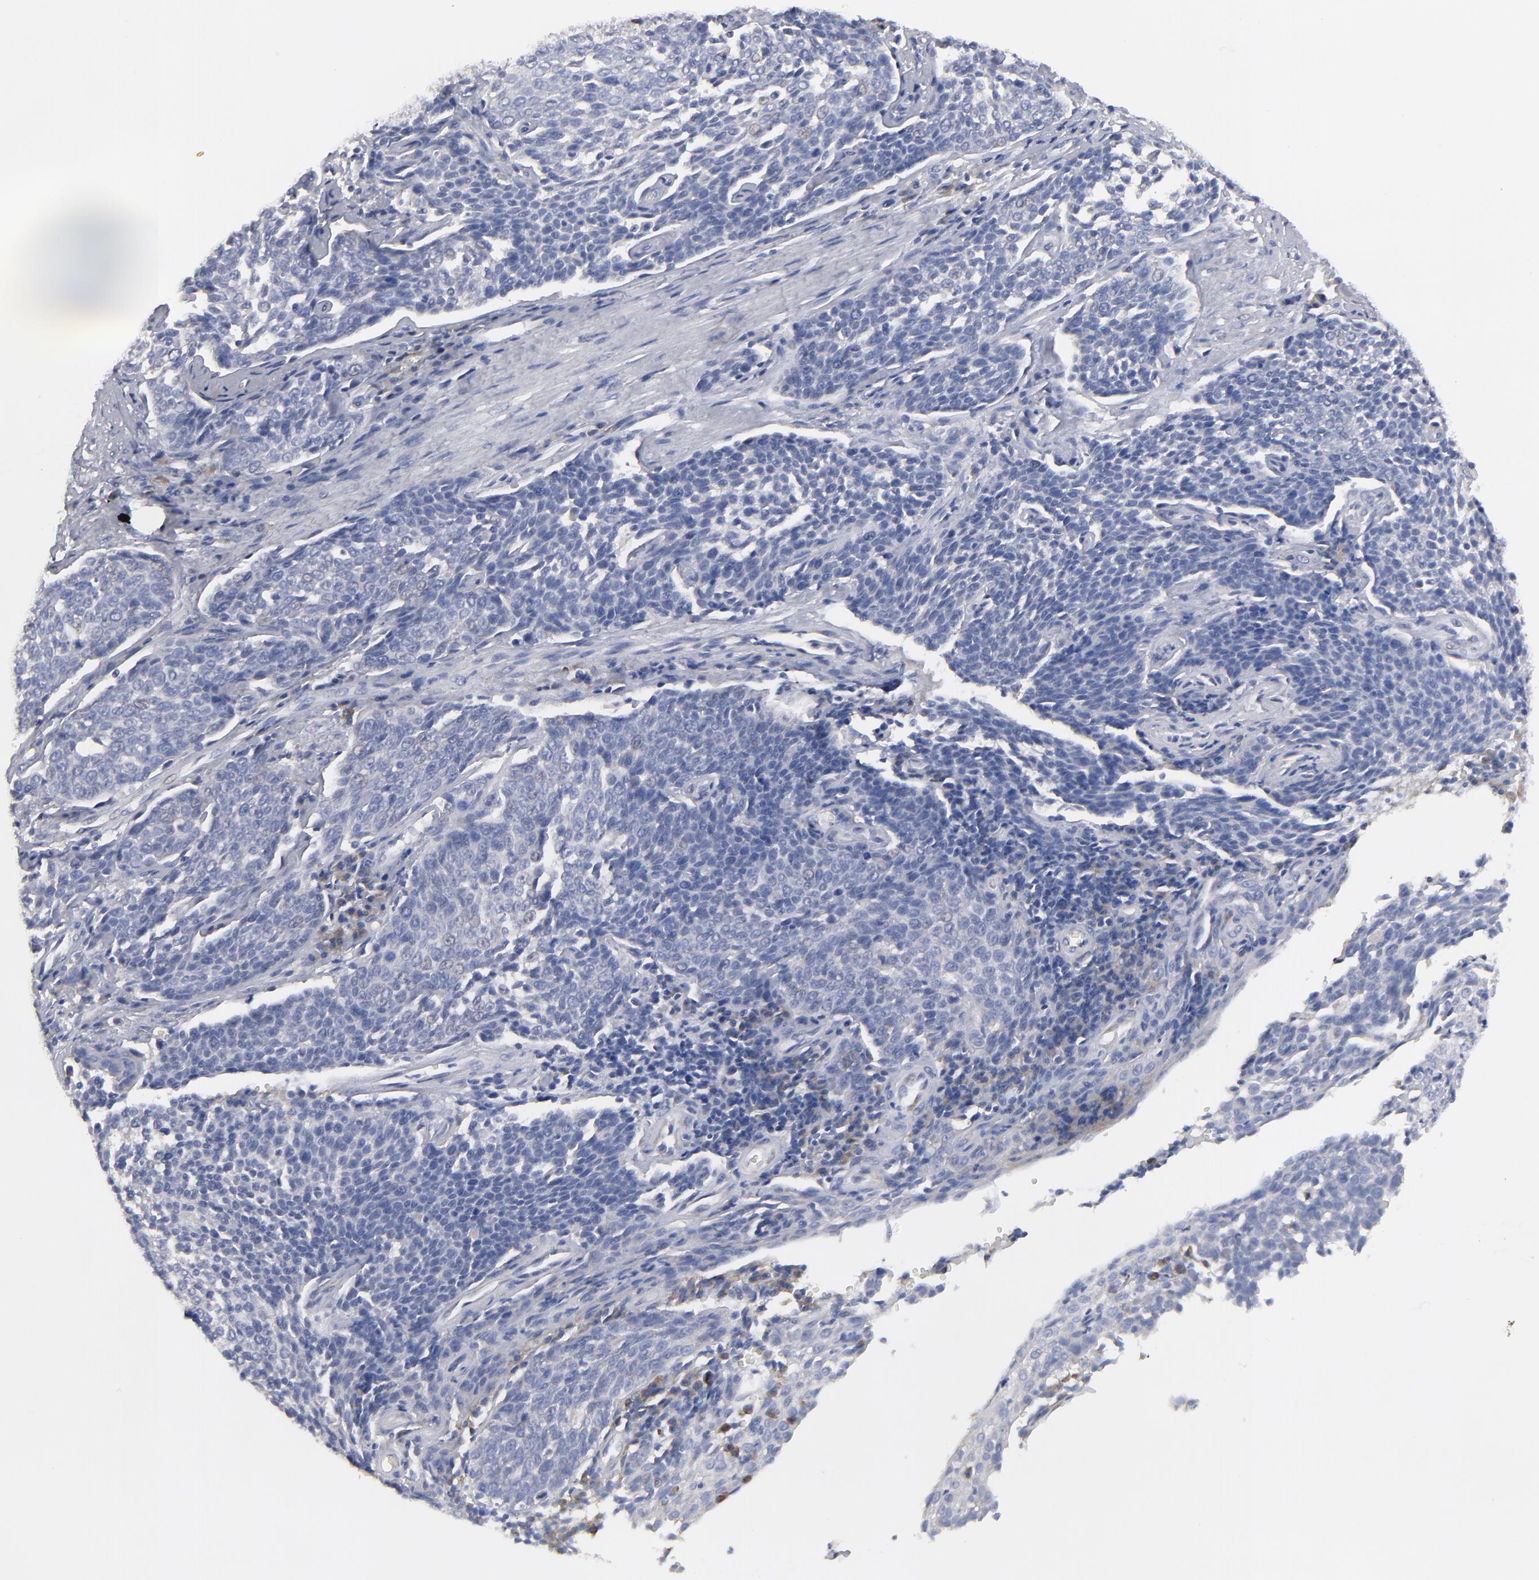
{"staining": {"intensity": "negative", "quantity": "none", "location": "none"}, "tissue": "cervical cancer", "cell_type": "Tumor cells", "image_type": "cancer", "snomed": [{"axis": "morphology", "description": "Squamous cell carcinoma, NOS"}, {"axis": "topography", "description": "Cervix"}], "caption": "Tumor cells are negative for brown protein staining in cervical cancer (squamous cell carcinoma).", "gene": "CCDC80", "patient": {"sex": "female", "age": 34}}